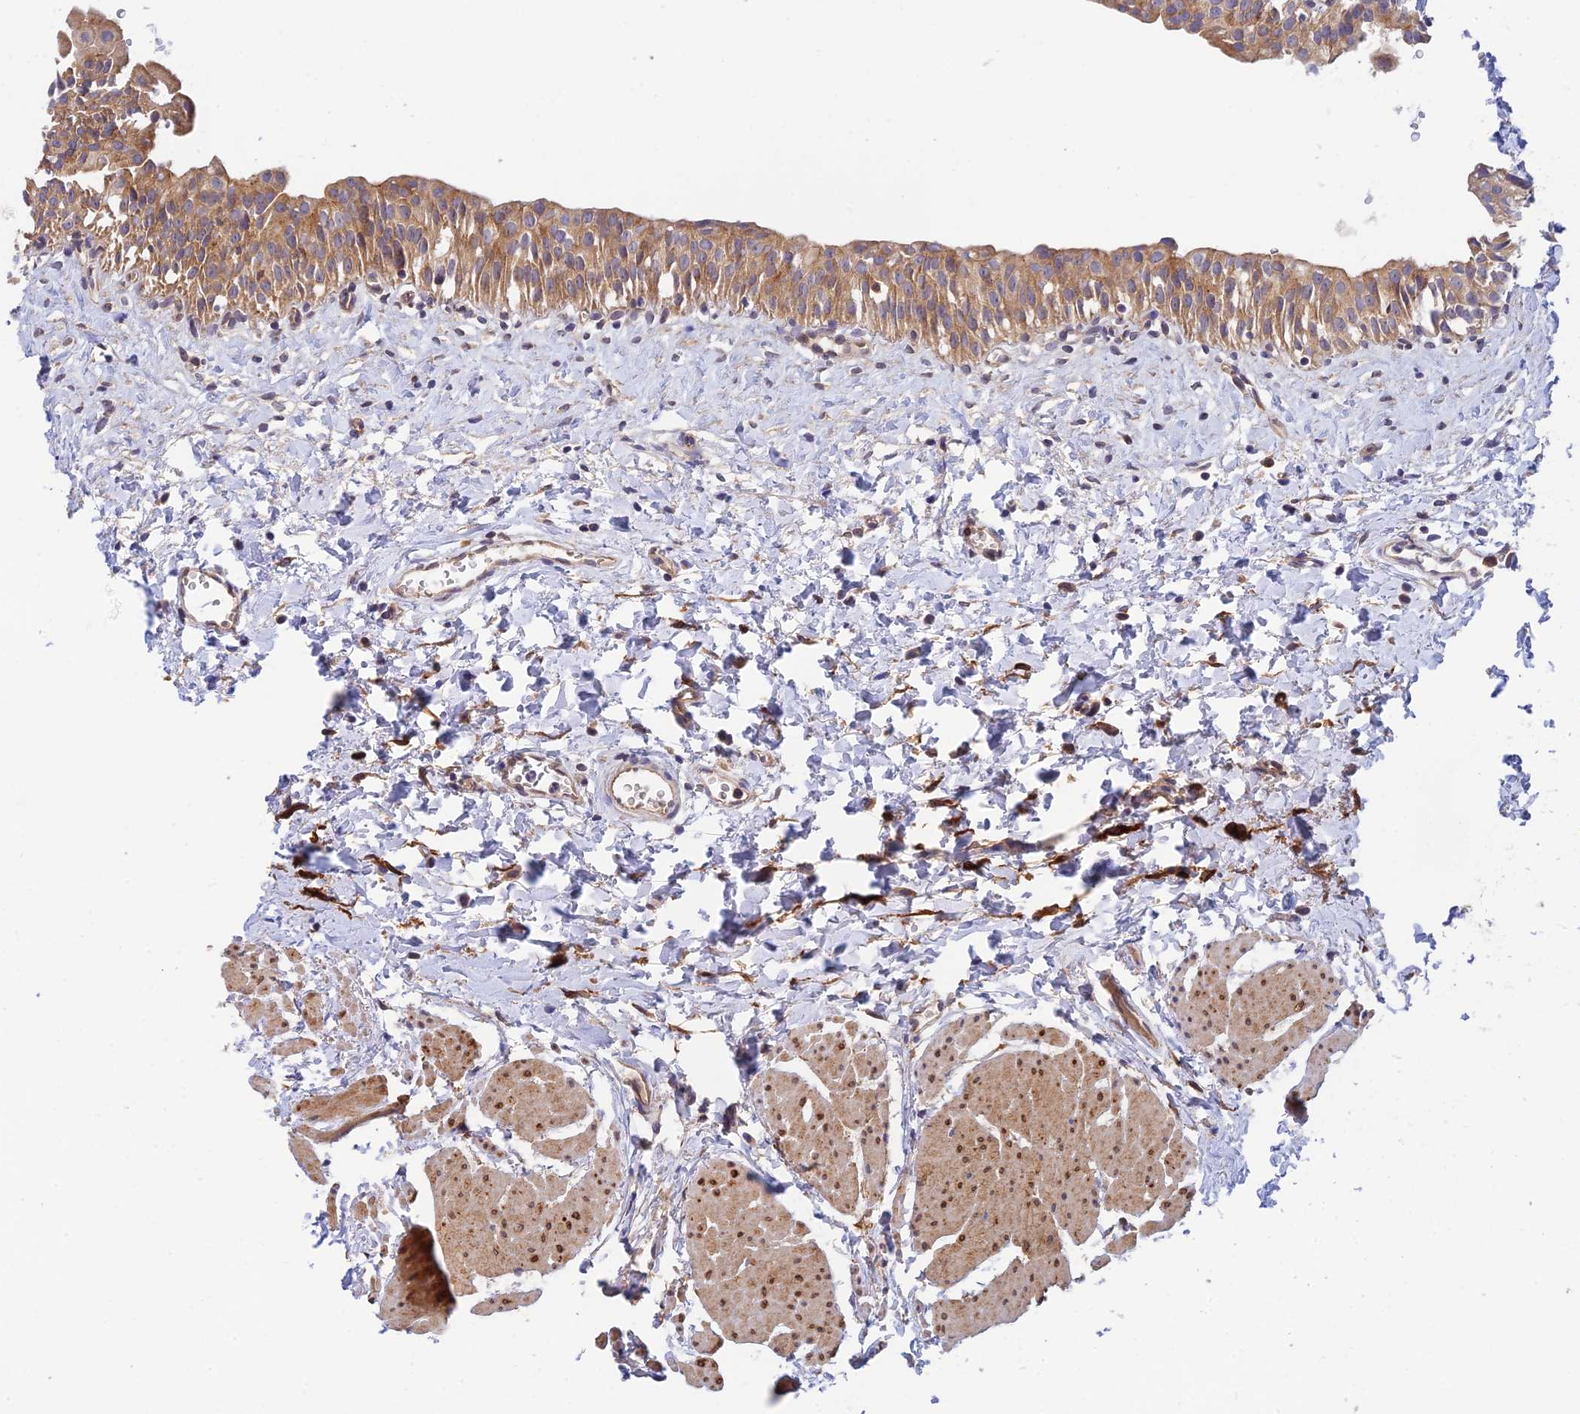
{"staining": {"intensity": "moderate", "quantity": ">75%", "location": "cytoplasmic/membranous"}, "tissue": "urinary bladder", "cell_type": "Urothelial cells", "image_type": "normal", "snomed": [{"axis": "morphology", "description": "Normal tissue, NOS"}, {"axis": "topography", "description": "Urinary bladder"}], "caption": "Immunohistochemical staining of unremarkable human urinary bladder exhibits >75% levels of moderate cytoplasmic/membranous protein expression in approximately >75% of urothelial cells.", "gene": "RANBP6", "patient": {"sex": "male", "age": 51}}